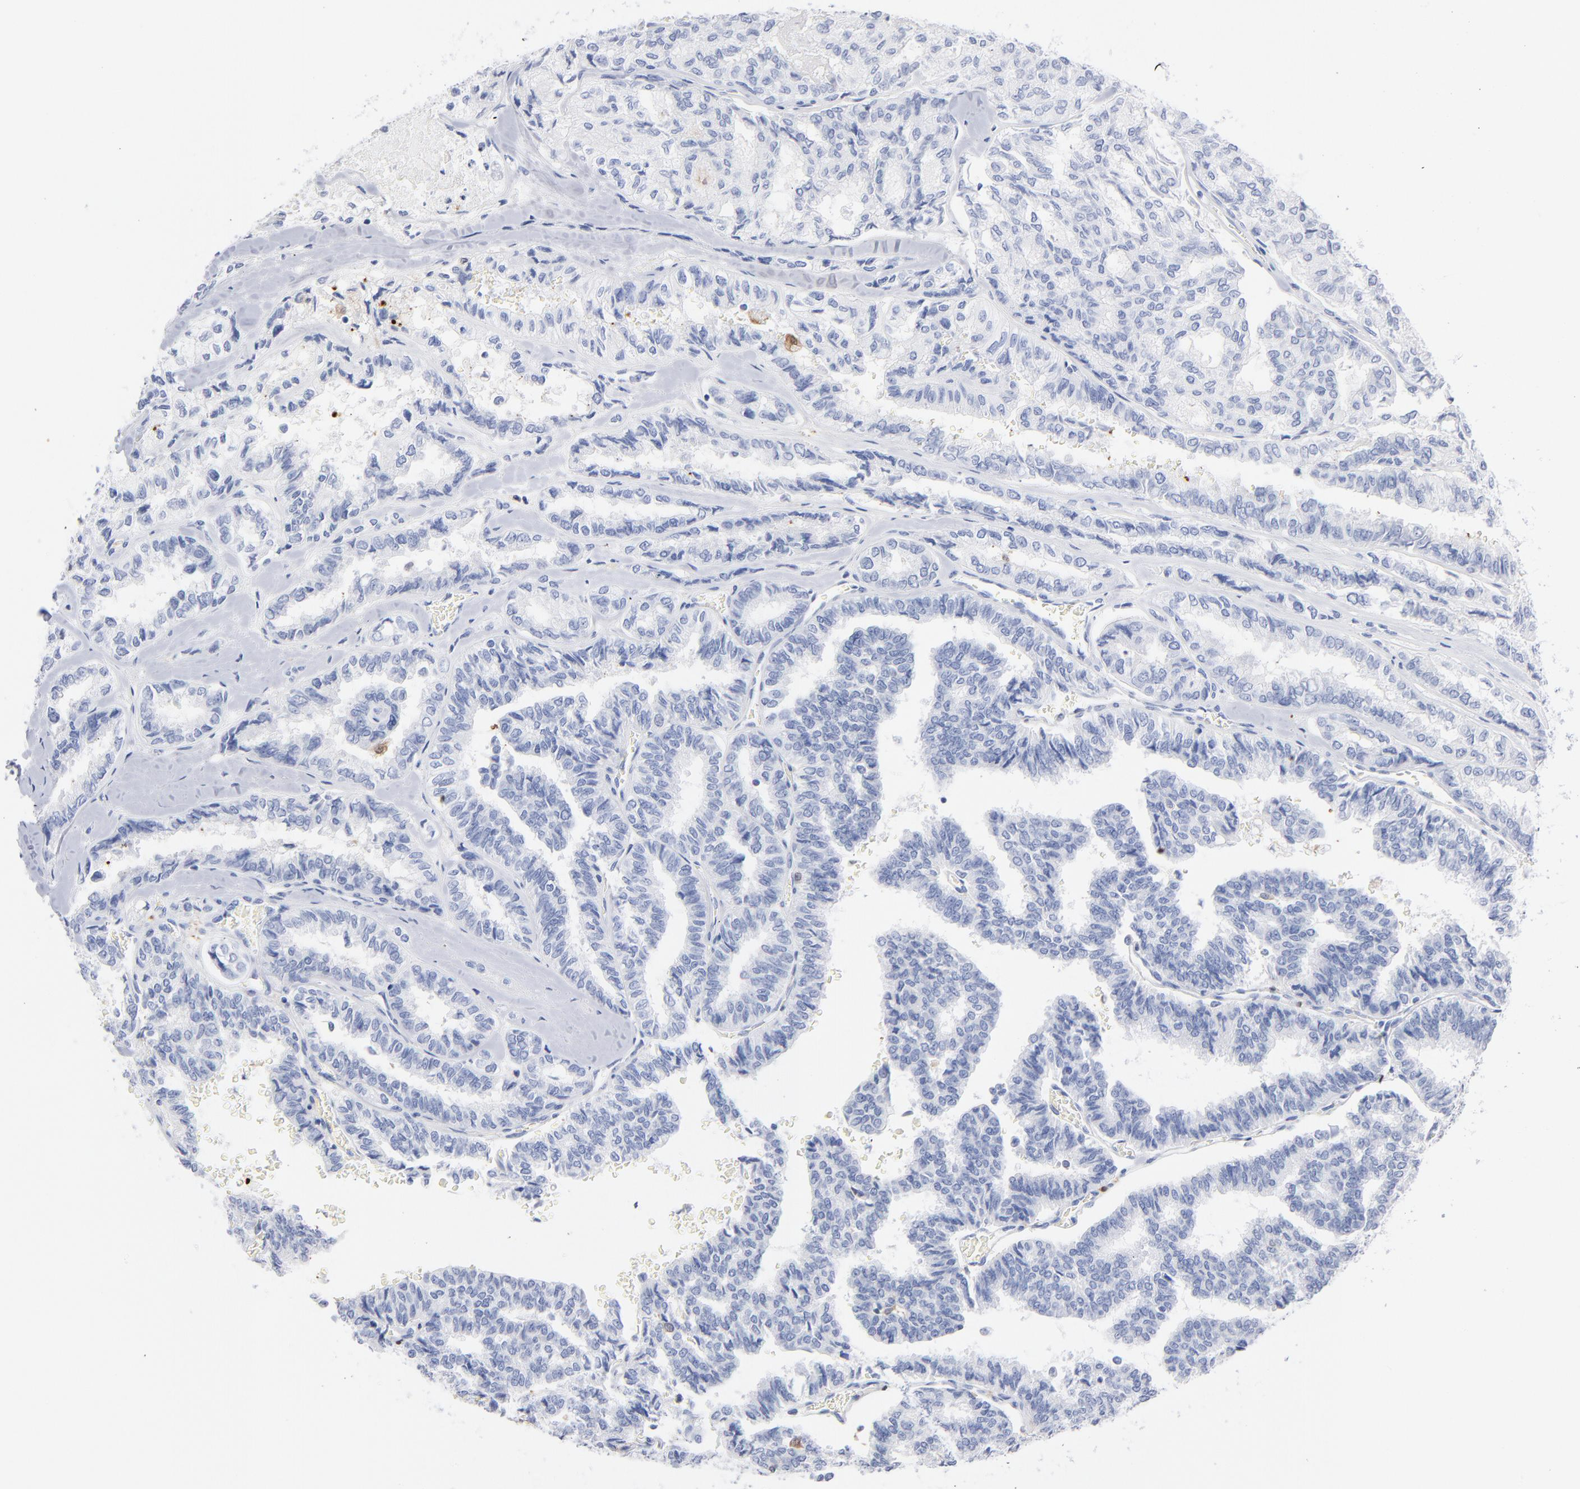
{"staining": {"intensity": "negative", "quantity": "none", "location": "none"}, "tissue": "thyroid cancer", "cell_type": "Tumor cells", "image_type": "cancer", "snomed": [{"axis": "morphology", "description": "Papillary adenocarcinoma, NOS"}, {"axis": "topography", "description": "Thyroid gland"}], "caption": "Human thyroid papillary adenocarcinoma stained for a protein using IHC shows no positivity in tumor cells.", "gene": "IFIT2", "patient": {"sex": "female", "age": 35}}